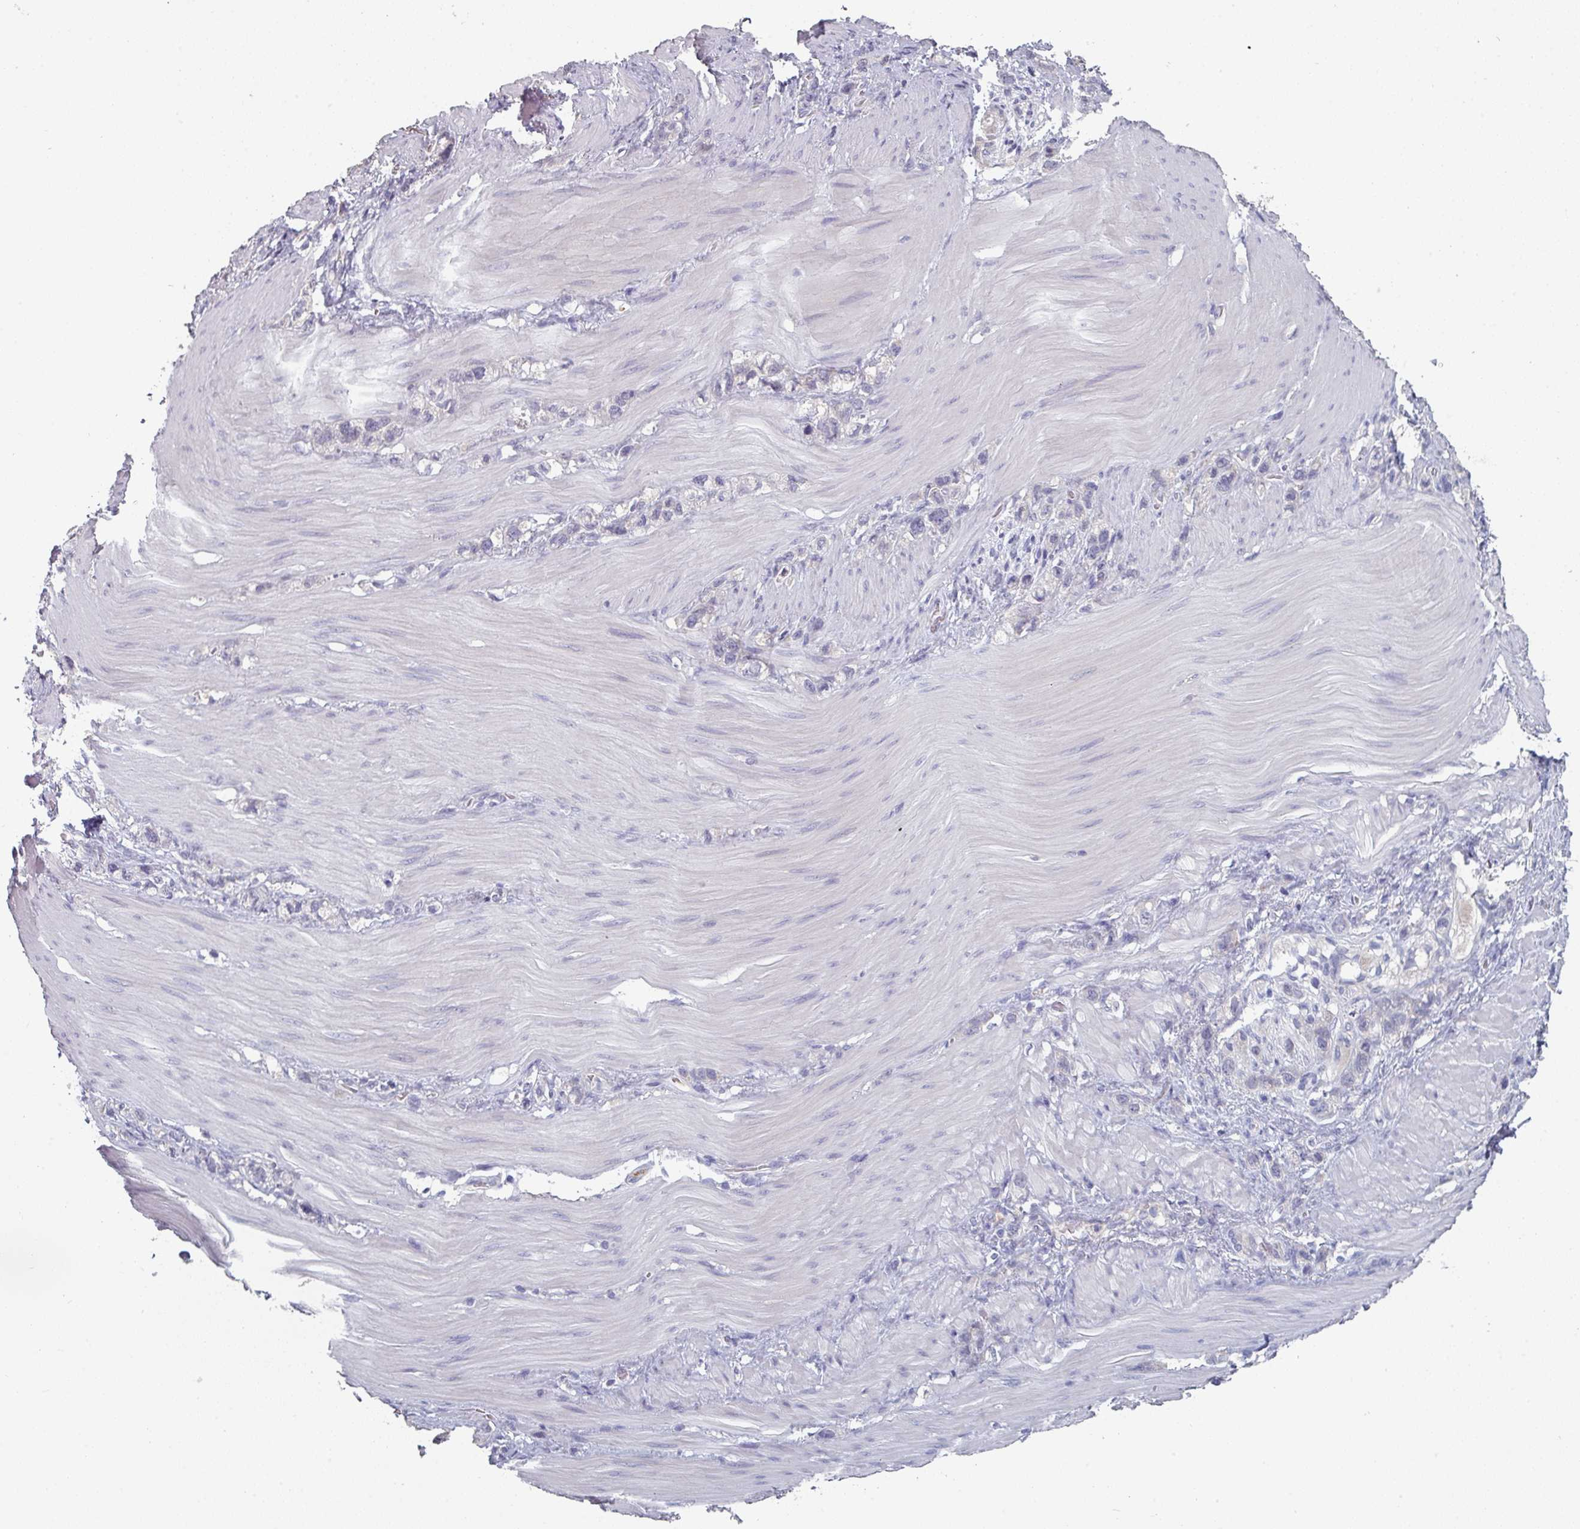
{"staining": {"intensity": "negative", "quantity": "none", "location": "none"}, "tissue": "stomach cancer", "cell_type": "Tumor cells", "image_type": "cancer", "snomed": [{"axis": "morphology", "description": "Adenocarcinoma, NOS"}, {"axis": "topography", "description": "Stomach"}], "caption": "High power microscopy image of an IHC histopathology image of stomach cancer (adenocarcinoma), revealing no significant positivity in tumor cells.", "gene": "PRAMEF8", "patient": {"sex": "female", "age": 65}}